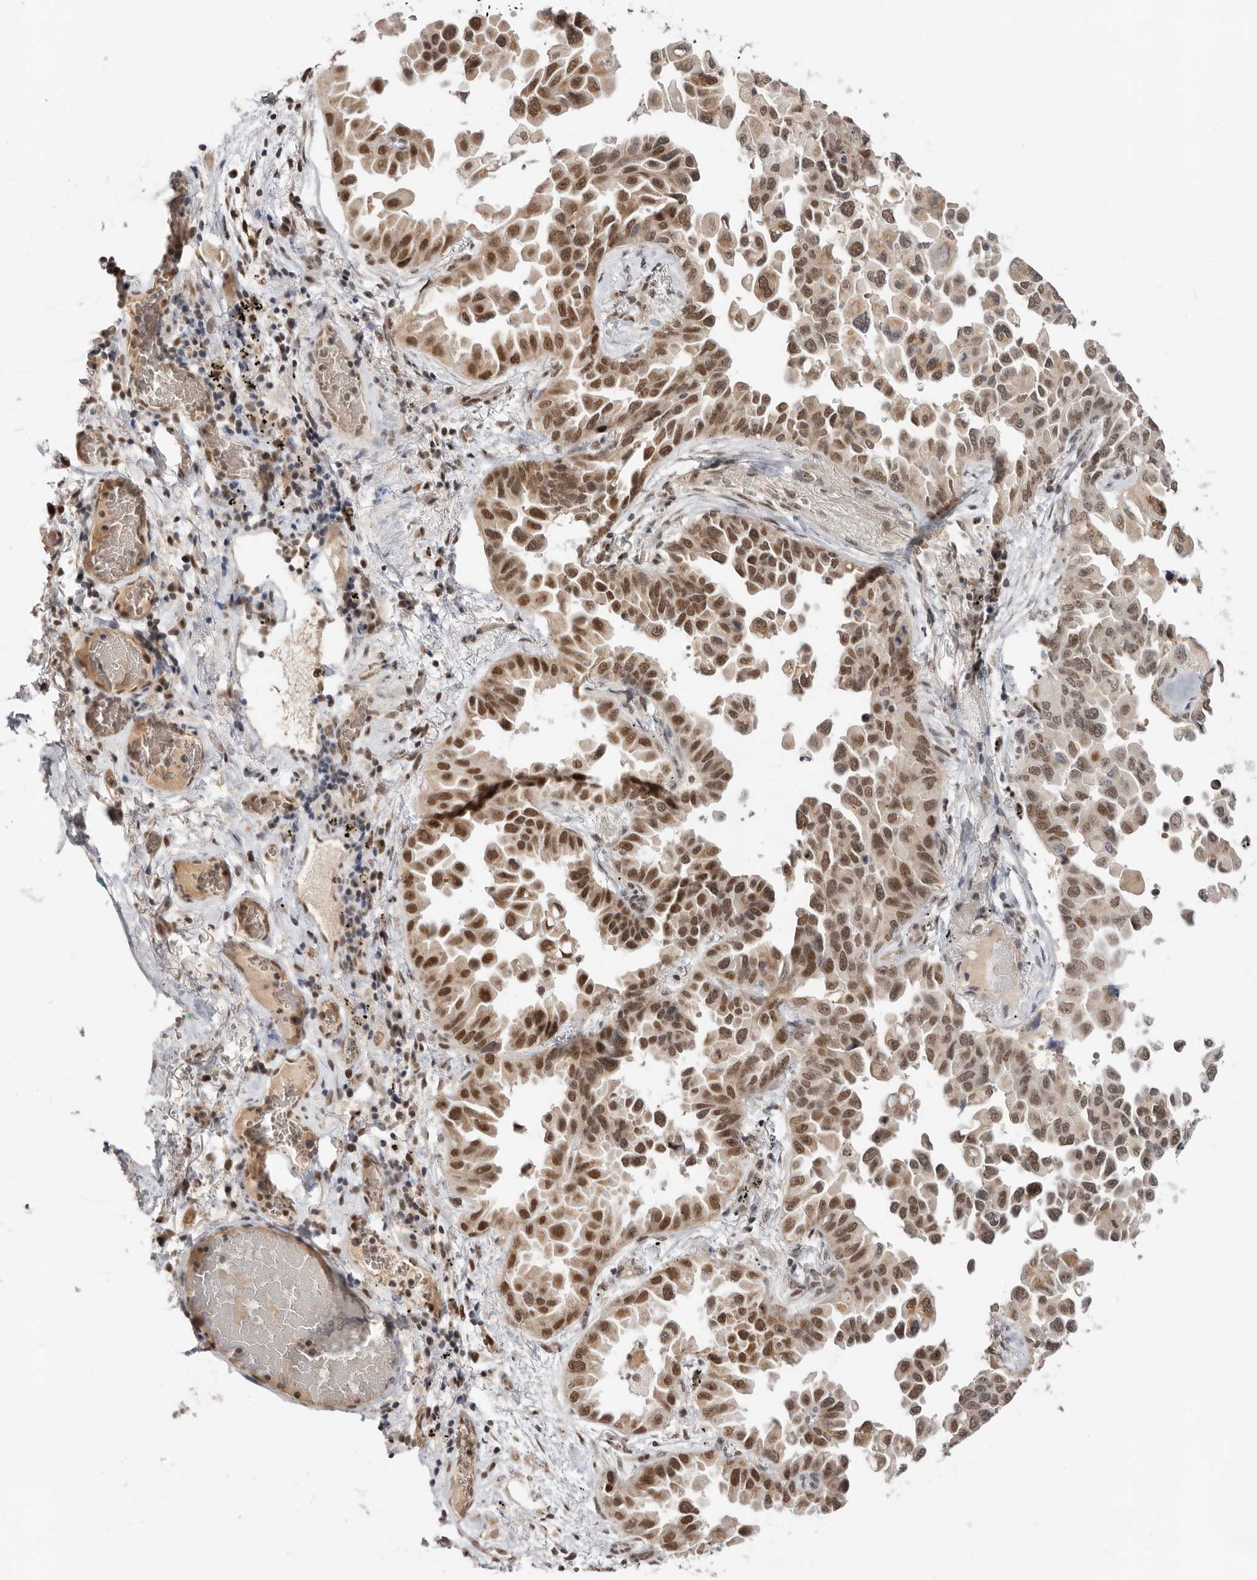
{"staining": {"intensity": "moderate", "quantity": ">75%", "location": "nuclear"}, "tissue": "lung cancer", "cell_type": "Tumor cells", "image_type": "cancer", "snomed": [{"axis": "morphology", "description": "Adenocarcinoma, NOS"}, {"axis": "topography", "description": "Lung"}], "caption": "This histopathology image exhibits IHC staining of human adenocarcinoma (lung), with medium moderate nuclear staining in approximately >75% of tumor cells.", "gene": "BRCA2", "patient": {"sex": "female", "age": 67}}